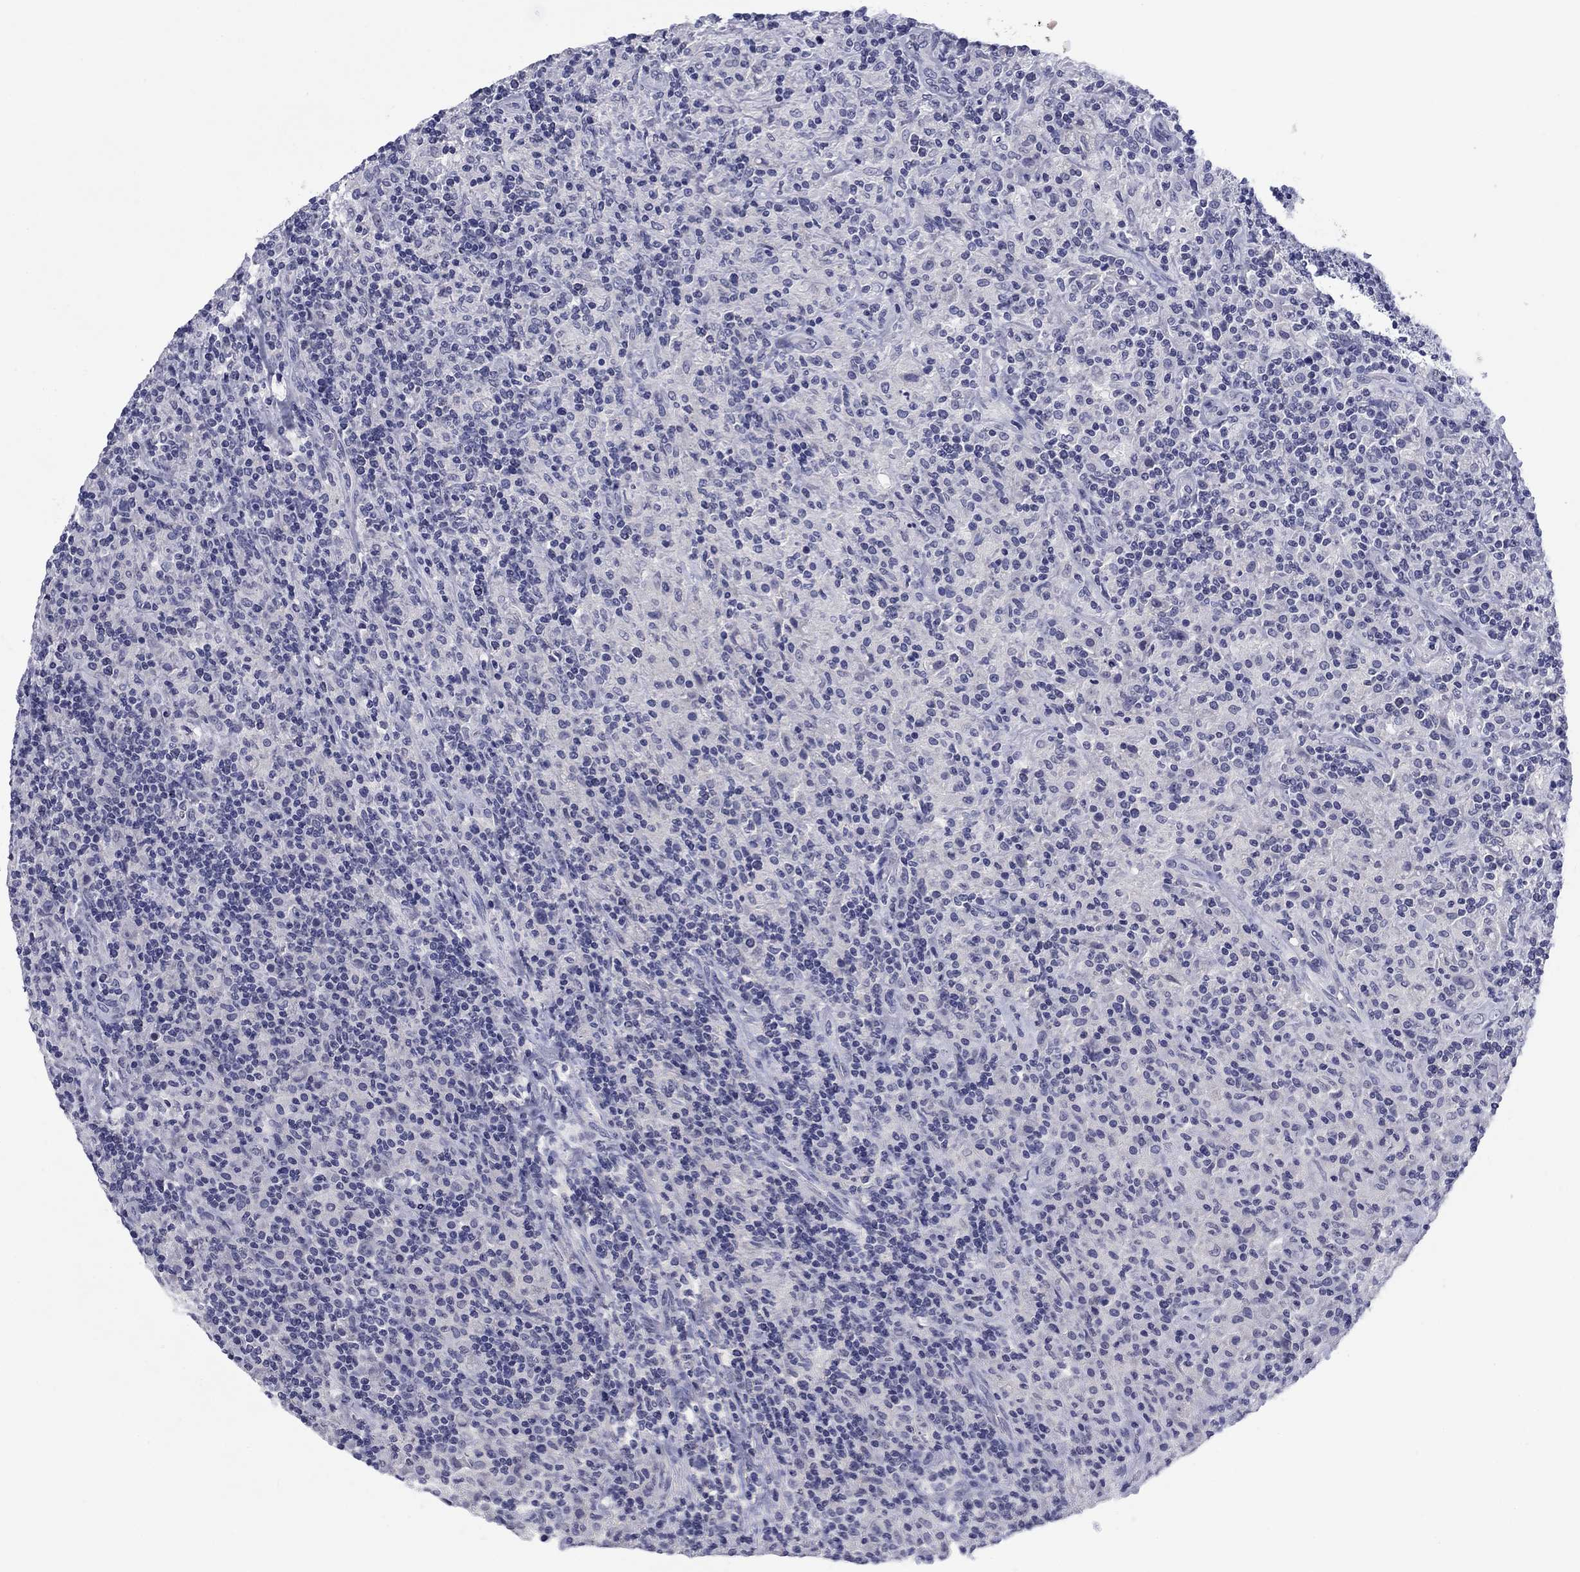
{"staining": {"intensity": "negative", "quantity": "none", "location": "none"}, "tissue": "lymphoma", "cell_type": "Tumor cells", "image_type": "cancer", "snomed": [{"axis": "morphology", "description": "Hodgkin's disease, NOS"}, {"axis": "topography", "description": "Lymph node"}], "caption": "Histopathology image shows no significant protein staining in tumor cells of Hodgkin's disease. The staining was performed using DAB (3,3'-diaminobenzidine) to visualize the protein expression in brown, while the nuclei were stained in blue with hematoxylin (Magnification: 20x).", "gene": "HAO1", "patient": {"sex": "male", "age": 70}}